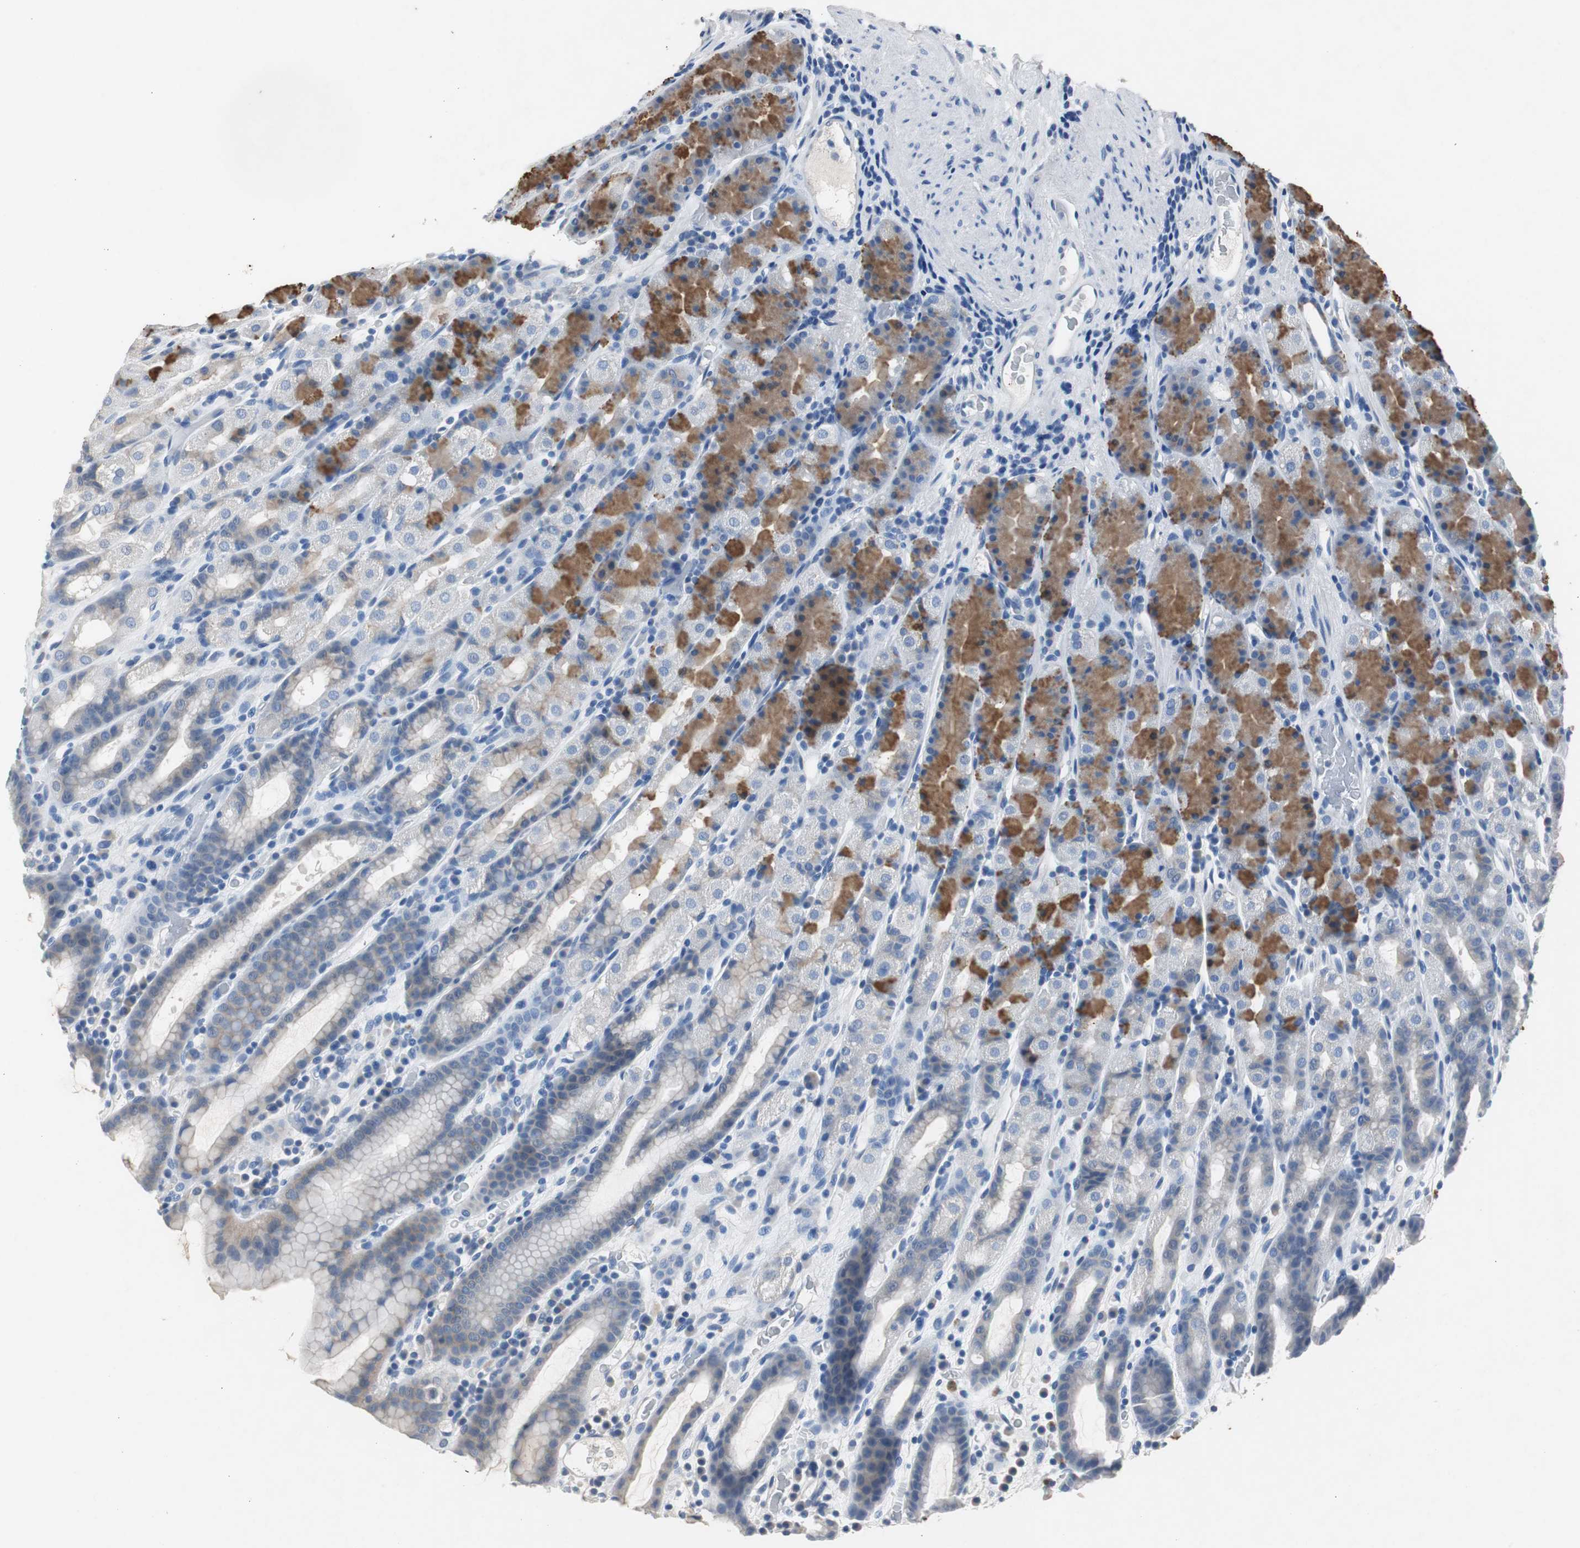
{"staining": {"intensity": "moderate", "quantity": "25%-75%", "location": "cytoplasmic/membranous"}, "tissue": "stomach", "cell_type": "Glandular cells", "image_type": "normal", "snomed": [{"axis": "morphology", "description": "Normal tissue, NOS"}, {"axis": "topography", "description": "Stomach, upper"}], "caption": "This histopathology image exhibits IHC staining of unremarkable stomach, with medium moderate cytoplasmic/membranous positivity in about 25%-75% of glandular cells.", "gene": "LRP2", "patient": {"sex": "male", "age": 68}}